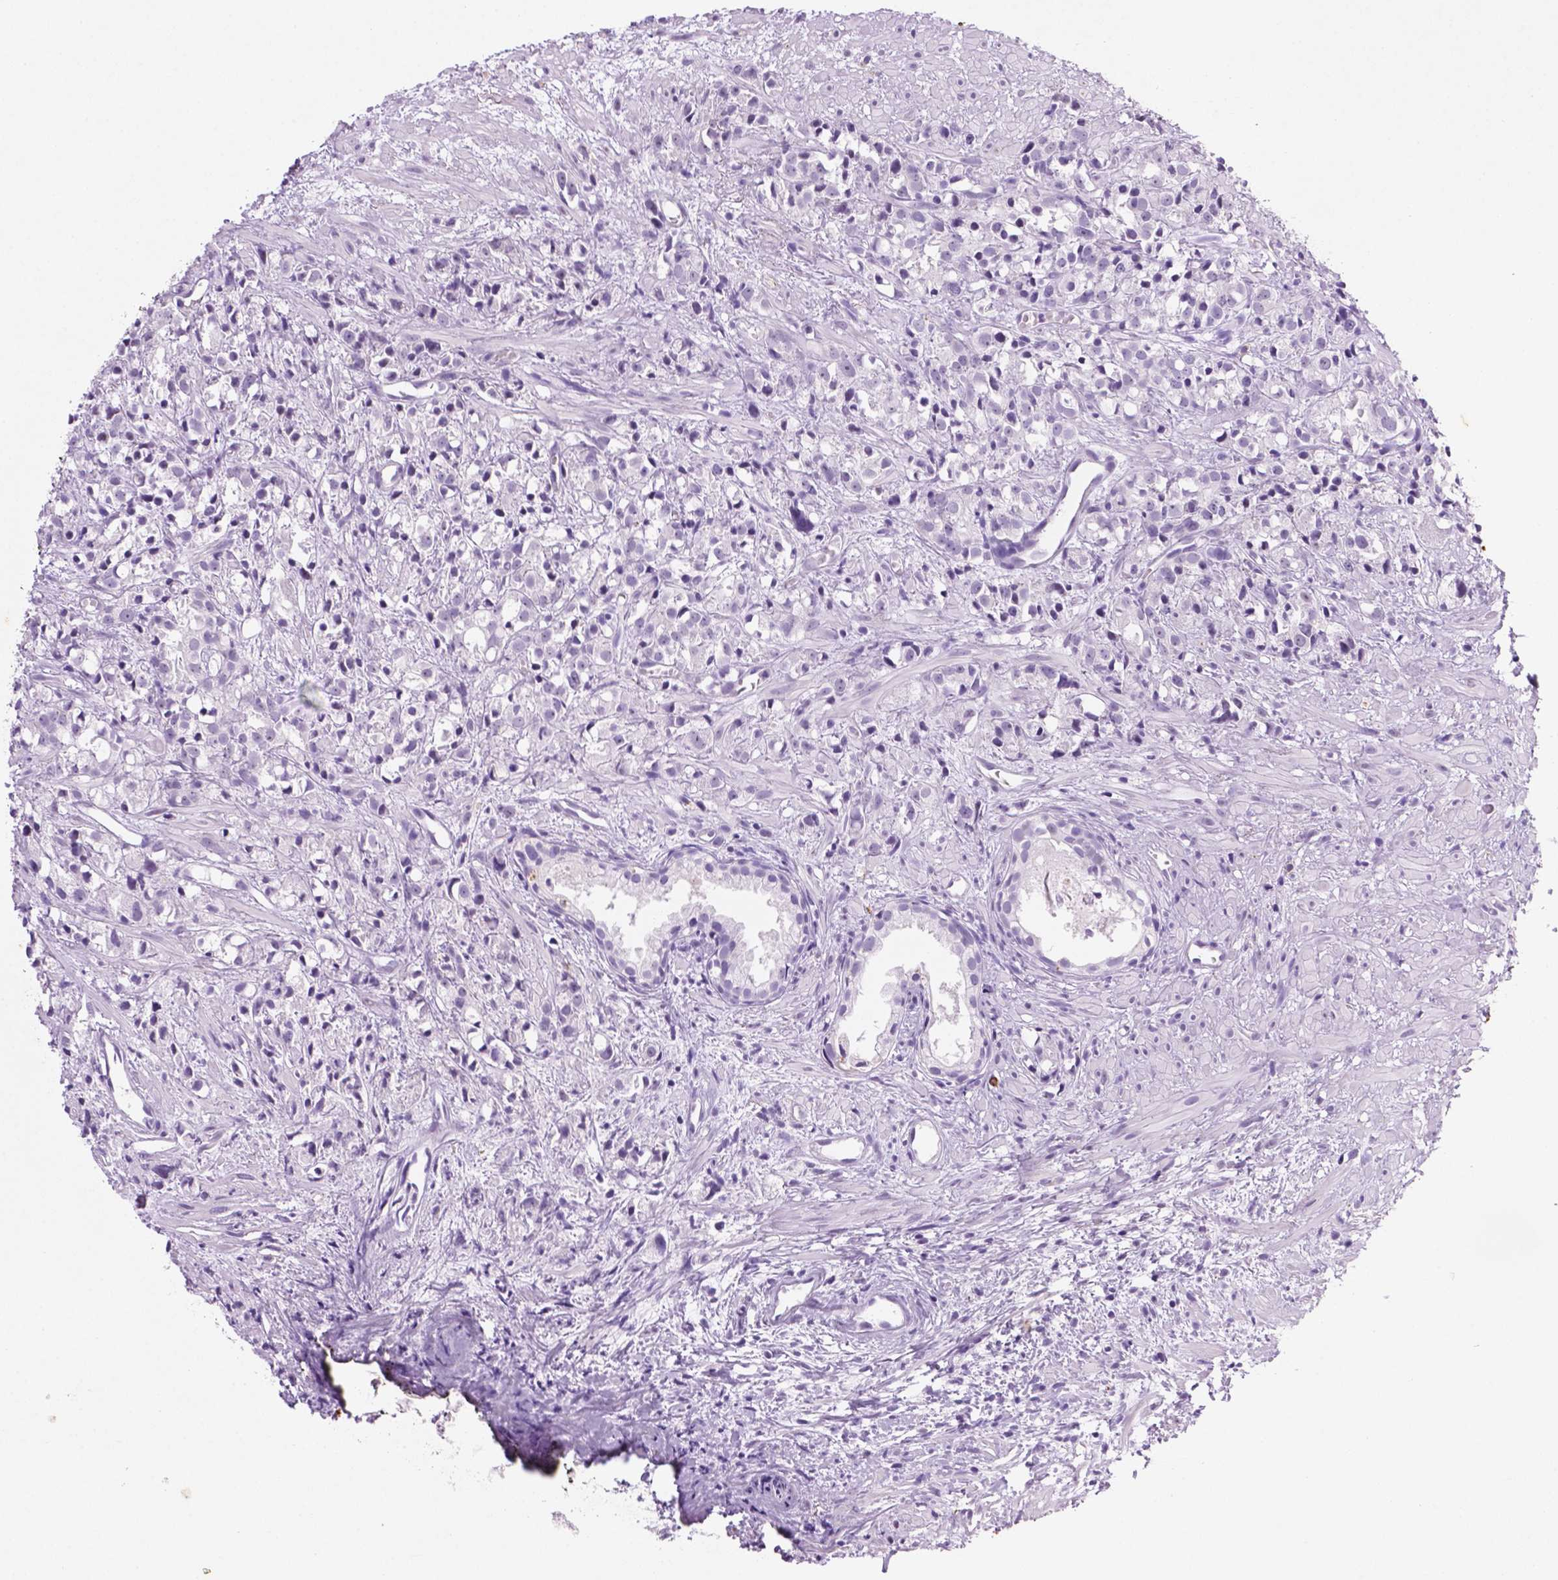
{"staining": {"intensity": "negative", "quantity": "none", "location": "none"}, "tissue": "prostate cancer", "cell_type": "Tumor cells", "image_type": "cancer", "snomed": [{"axis": "morphology", "description": "Adenocarcinoma, High grade"}, {"axis": "topography", "description": "Prostate"}], "caption": "Prostate cancer (adenocarcinoma (high-grade)) was stained to show a protein in brown. There is no significant expression in tumor cells.", "gene": "C18orf21", "patient": {"sex": "male", "age": 79}}